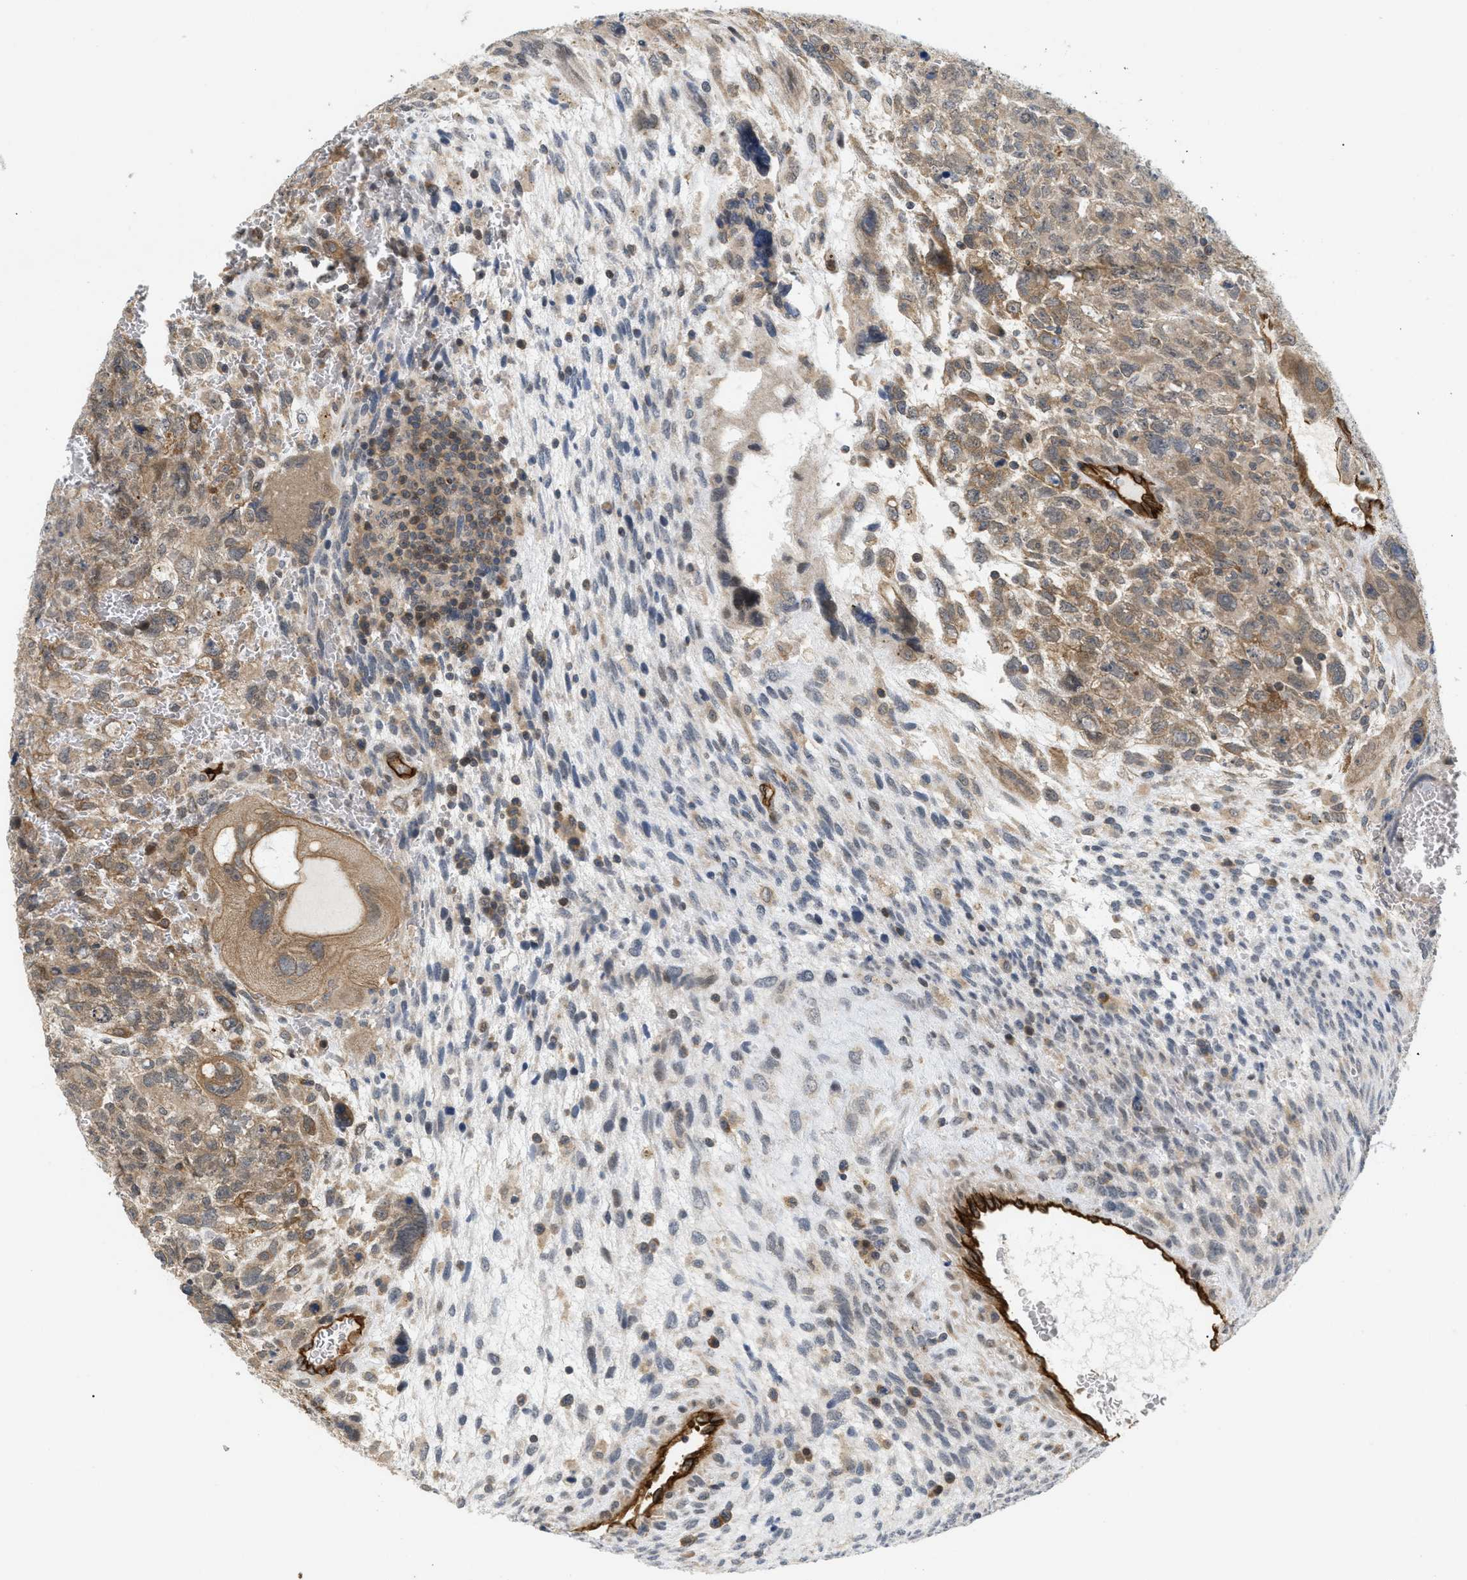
{"staining": {"intensity": "moderate", "quantity": ">75%", "location": "cytoplasmic/membranous"}, "tissue": "testis cancer", "cell_type": "Tumor cells", "image_type": "cancer", "snomed": [{"axis": "morphology", "description": "Carcinoma, Embryonal, NOS"}, {"axis": "topography", "description": "Testis"}], "caption": "Immunohistochemical staining of human testis embryonal carcinoma exhibits medium levels of moderate cytoplasmic/membranous protein positivity in approximately >75% of tumor cells. (Stains: DAB in brown, nuclei in blue, Microscopy: brightfield microscopy at high magnification).", "gene": "PALMD", "patient": {"sex": "male", "age": 28}}